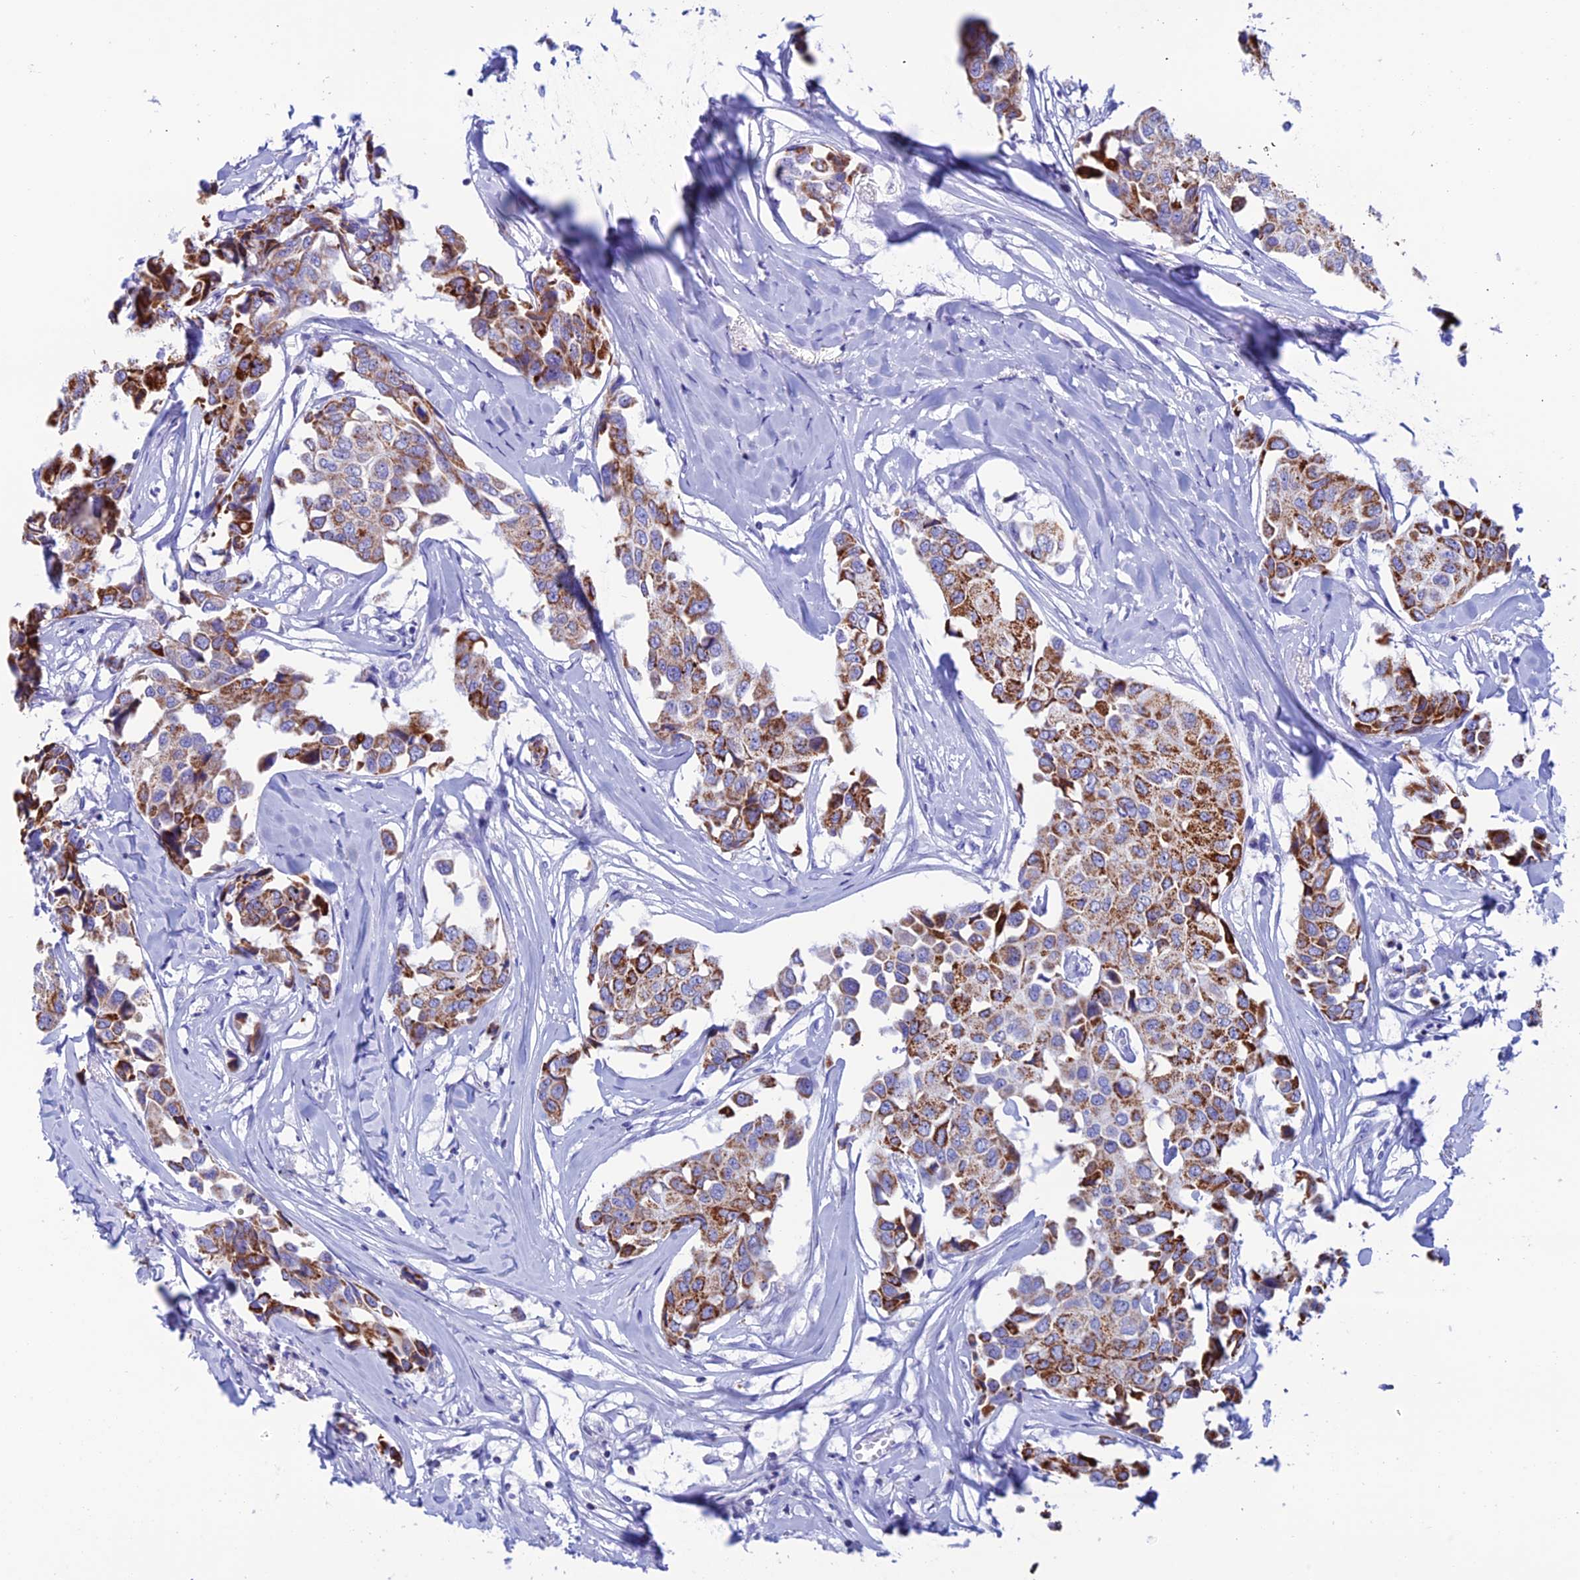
{"staining": {"intensity": "moderate", "quantity": ">75%", "location": "cytoplasmic/membranous"}, "tissue": "breast cancer", "cell_type": "Tumor cells", "image_type": "cancer", "snomed": [{"axis": "morphology", "description": "Duct carcinoma"}, {"axis": "topography", "description": "Breast"}], "caption": "Human breast cancer stained with a brown dye exhibits moderate cytoplasmic/membranous positive positivity in about >75% of tumor cells.", "gene": "NXPE4", "patient": {"sex": "female", "age": 80}}